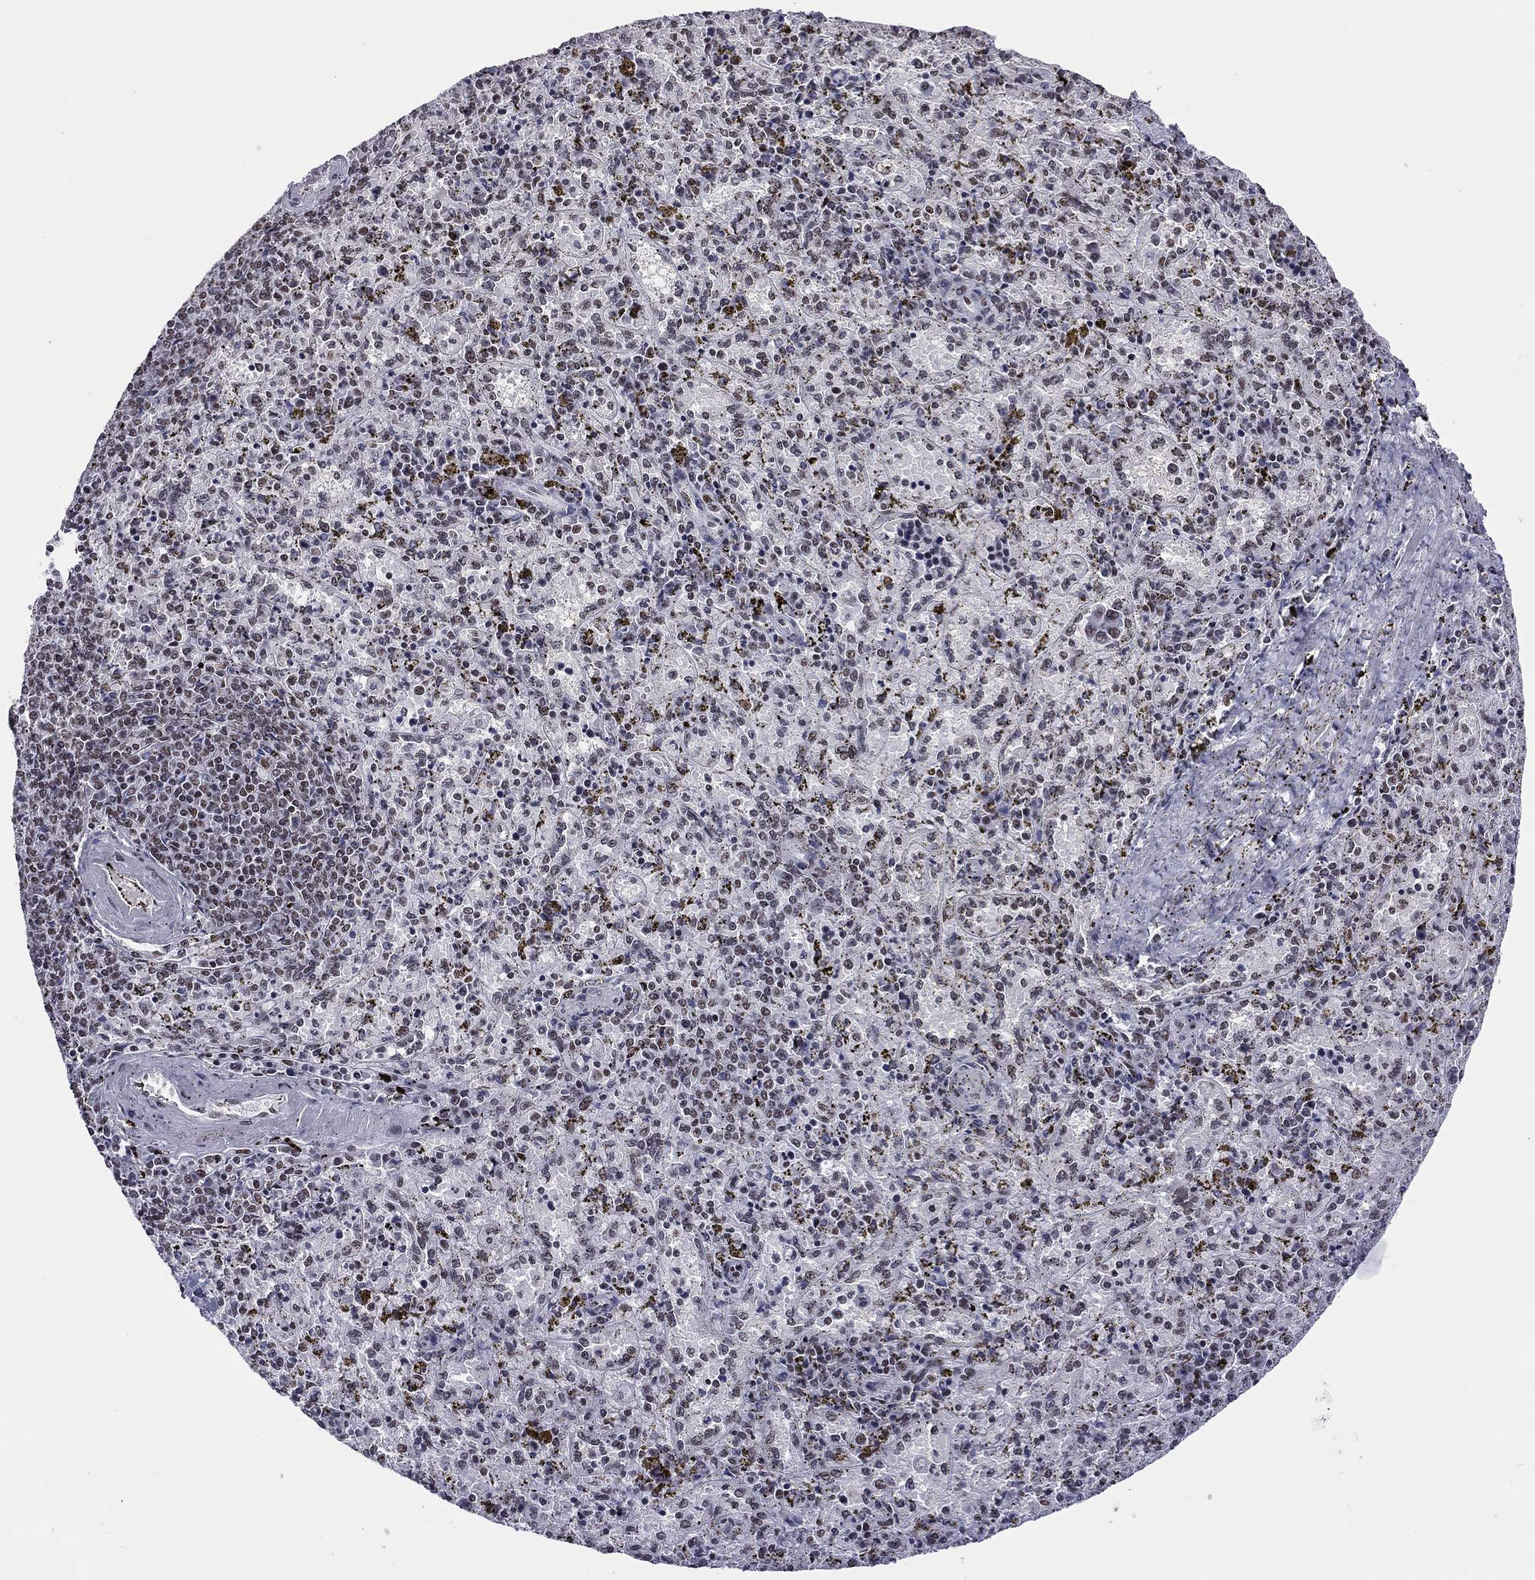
{"staining": {"intensity": "negative", "quantity": "none", "location": "none"}, "tissue": "spleen", "cell_type": "Cells in red pulp", "image_type": "normal", "snomed": [{"axis": "morphology", "description": "Normal tissue, NOS"}, {"axis": "topography", "description": "Spleen"}], "caption": "The histopathology image shows no significant expression in cells in red pulp of spleen.", "gene": "ETV5", "patient": {"sex": "female", "age": 50}}